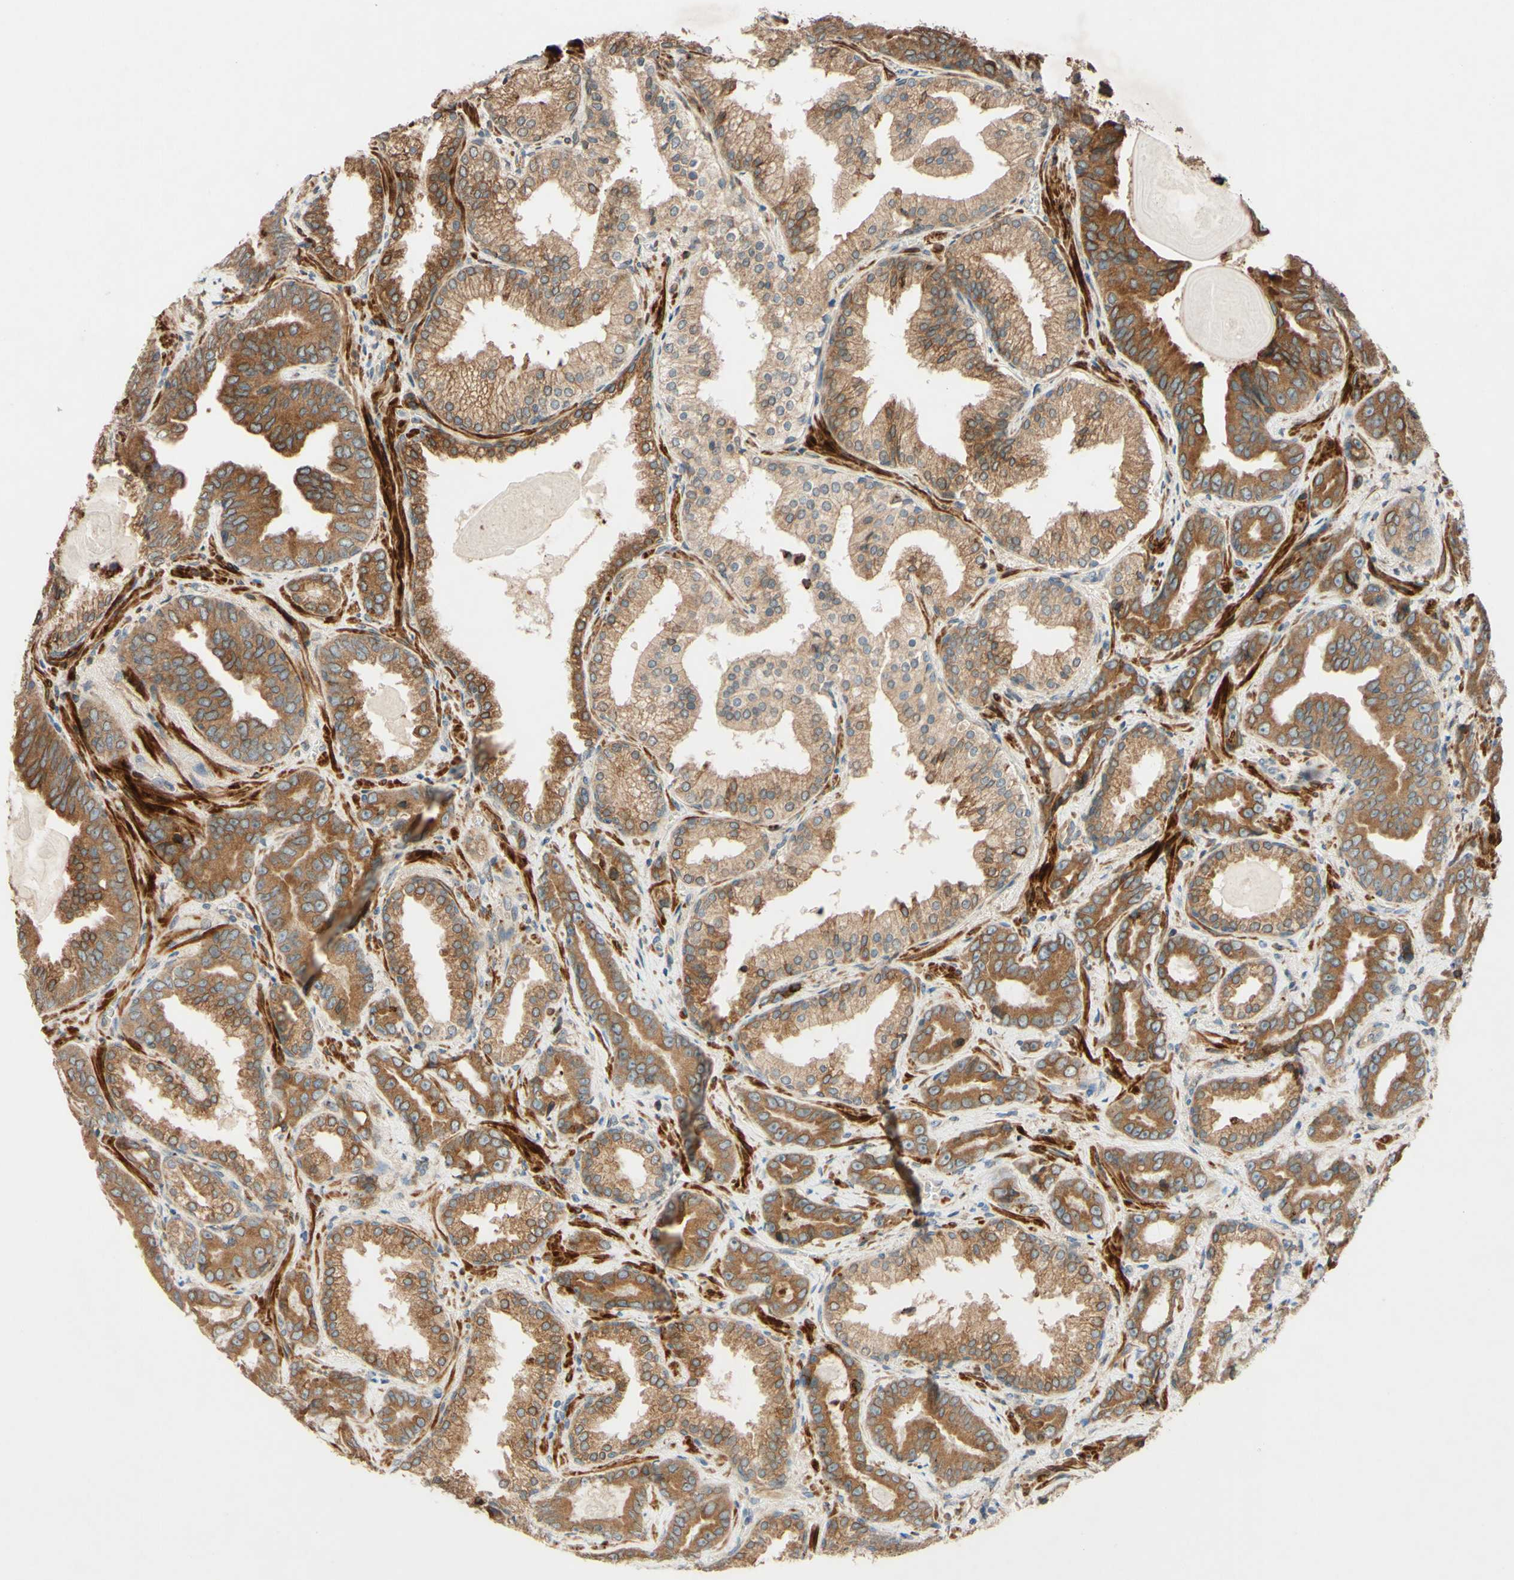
{"staining": {"intensity": "moderate", "quantity": ">75%", "location": "cytoplasmic/membranous,nuclear"}, "tissue": "prostate cancer", "cell_type": "Tumor cells", "image_type": "cancer", "snomed": [{"axis": "morphology", "description": "Adenocarcinoma, Low grade"}, {"axis": "topography", "description": "Prostate"}], "caption": "The histopathology image exhibits immunohistochemical staining of prostate low-grade adenocarcinoma. There is moderate cytoplasmic/membranous and nuclear positivity is appreciated in about >75% of tumor cells.", "gene": "PTPRU", "patient": {"sex": "male", "age": 60}}